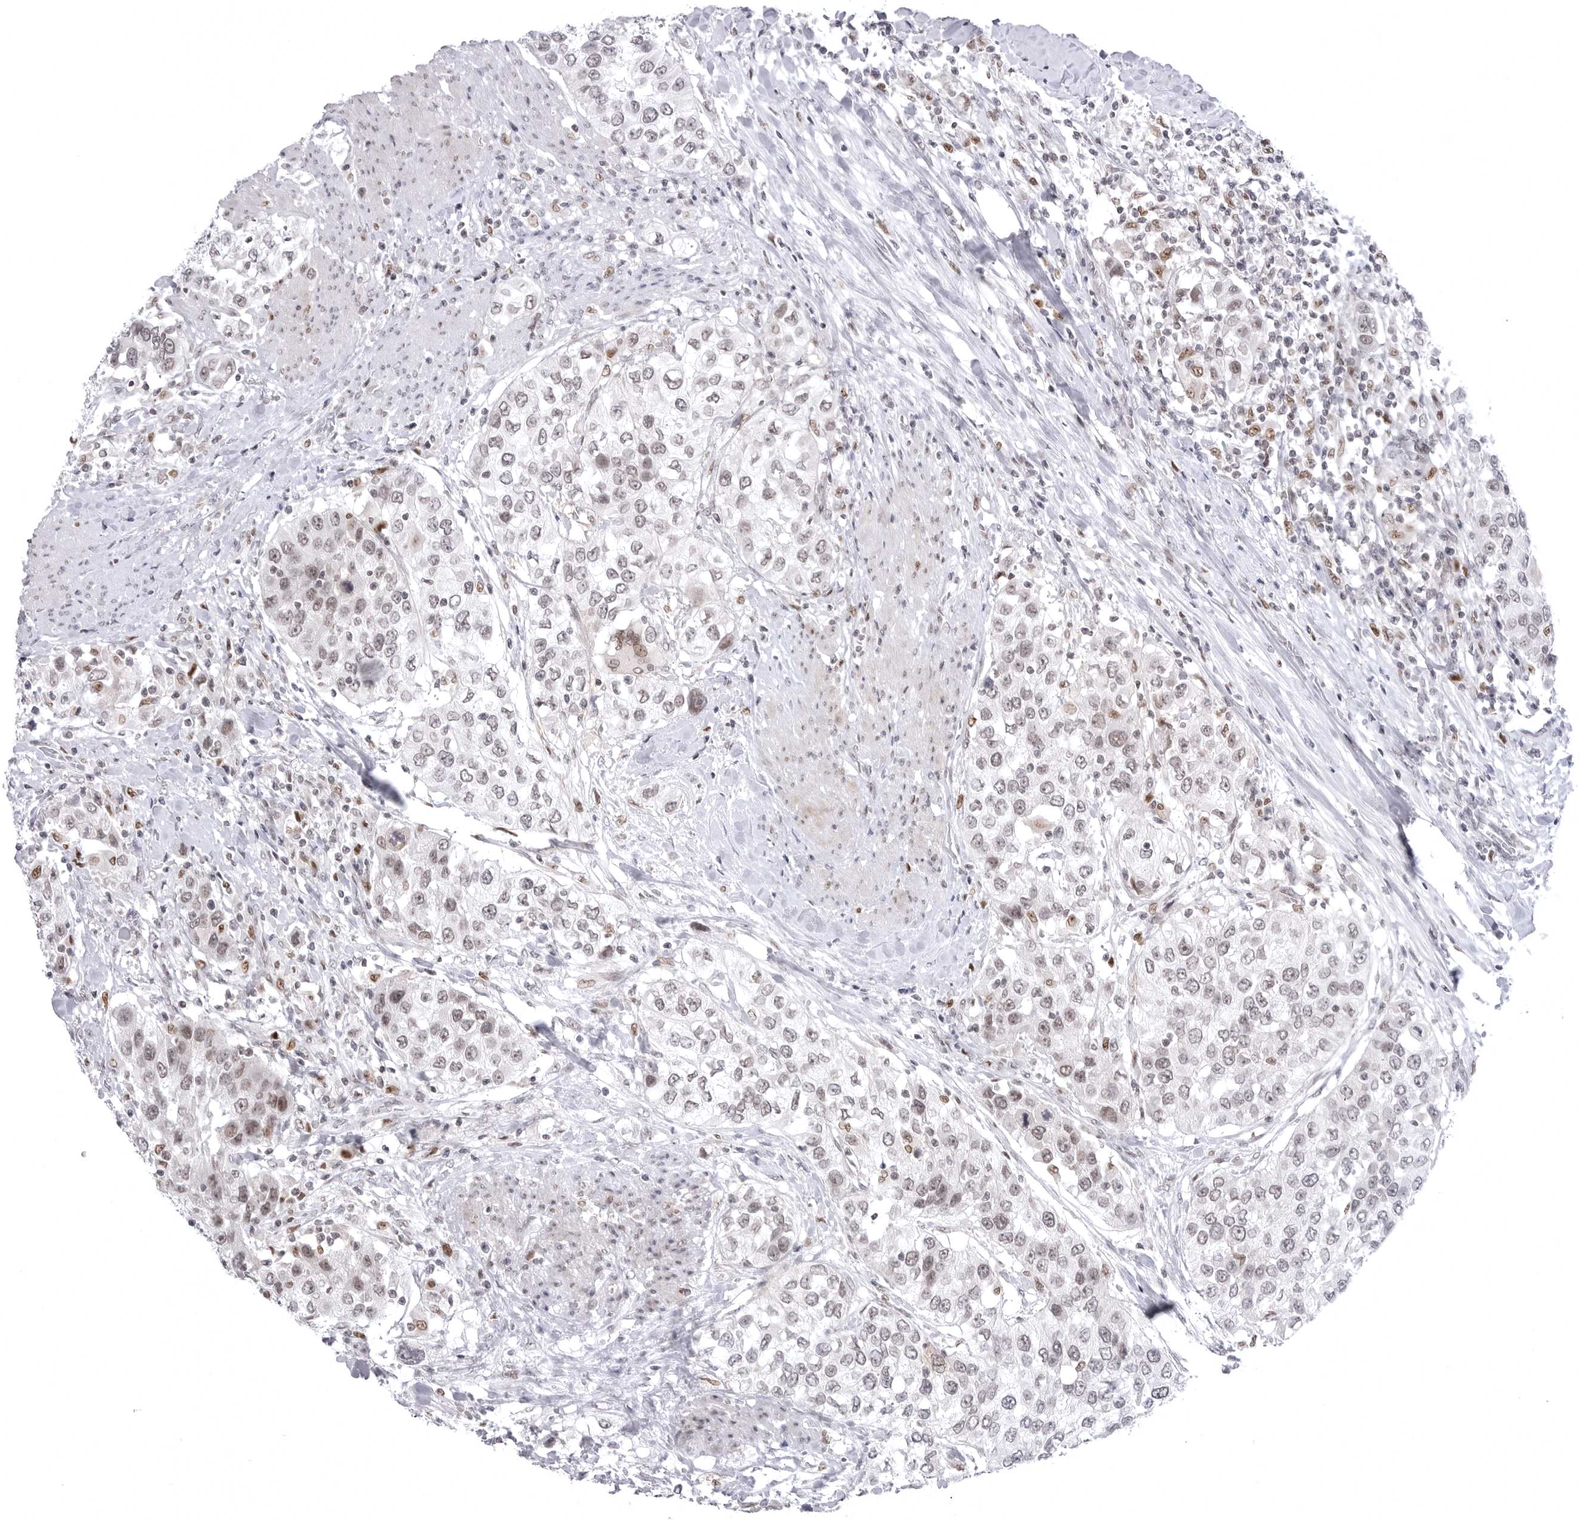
{"staining": {"intensity": "weak", "quantity": "25%-75%", "location": "nuclear"}, "tissue": "urothelial cancer", "cell_type": "Tumor cells", "image_type": "cancer", "snomed": [{"axis": "morphology", "description": "Urothelial carcinoma, High grade"}, {"axis": "topography", "description": "Urinary bladder"}], "caption": "Urothelial cancer tissue shows weak nuclear expression in approximately 25%-75% of tumor cells The staining was performed using DAB (3,3'-diaminobenzidine) to visualize the protein expression in brown, while the nuclei were stained in blue with hematoxylin (Magnification: 20x).", "gene": "PTK2B", "patient": {"sex": "female", "age": 80}}